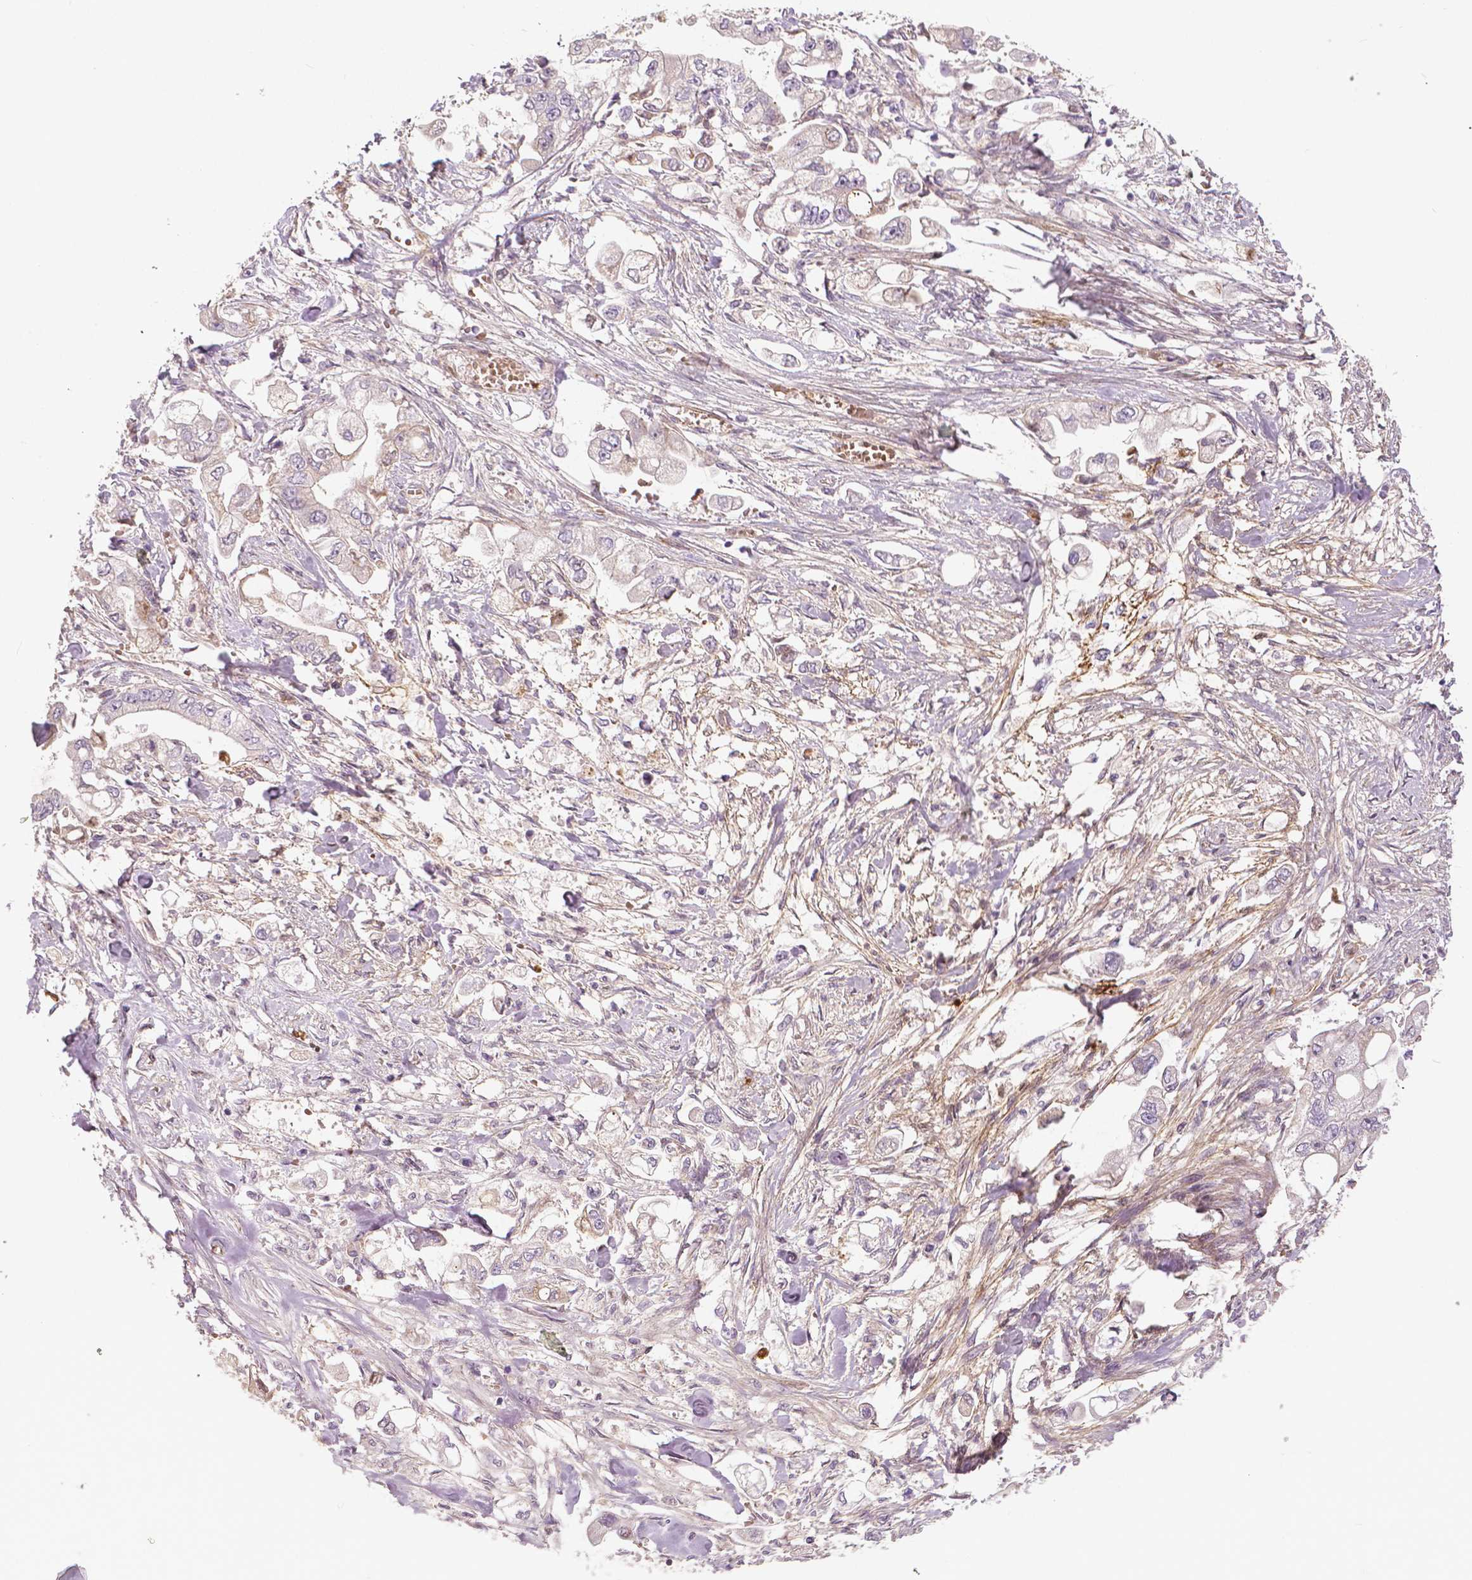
{"staining": {"intensity": "negative", "quantity": "none", "location": "none"}, "tissue": "stomach cancer", "cell_type": "Tumor cells", "image_type": "cancer", "snomed": [{"axis": "morphology", "description": "Adenocarcinoma, NOS"}, {"axis": "topography", "description": "Stomach"}], "caption": "This is a histopathology image of immunohistochemistry (IHC) staining of stomach cancer (adenocarcinoma), which shows no positivity in tumor cells.", "gene": "FLT1", "patient": {"sex": "male", "age": 62}}